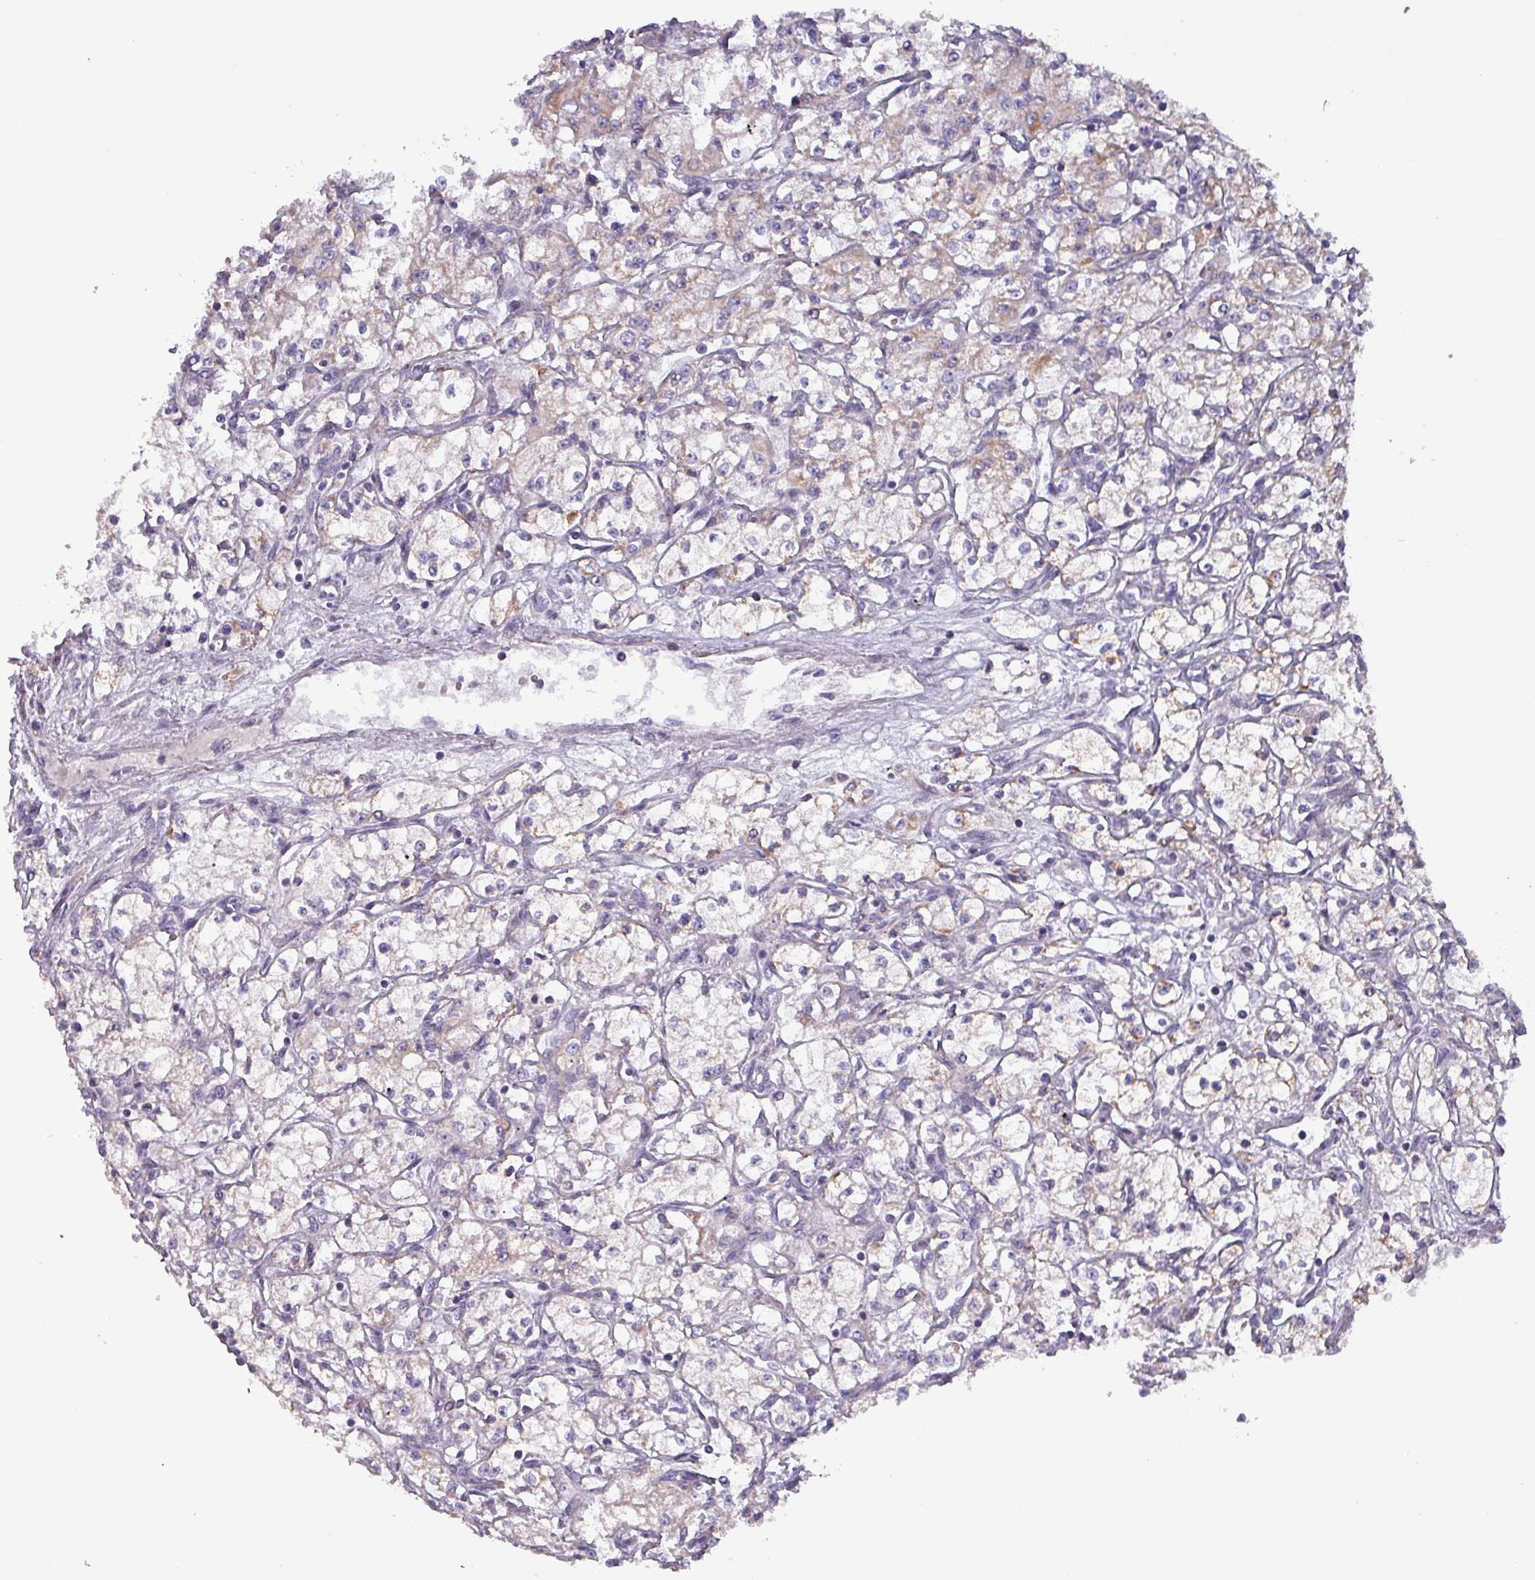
{"staining": {"intensity": "moderate", "quantity": "<25%", "location": "cytoplasmic/membranous"}, "tissue": "renal cancer", "cell_type": "Tumor cells", "image_type": "cancer", "snomed": [{"axis": "morphology", "description": "Adenocarcinoma, NOS"}, {"axis": "topography", "description": "Kidney"}], "caption": "Moderate cytoplasmic/membranous protein expression is identified in about <25% of tumor cells in renal cancer (adenocarcinoma).", "gene": "ZNF322", "patient": {"sex": "male", "age": 59}}